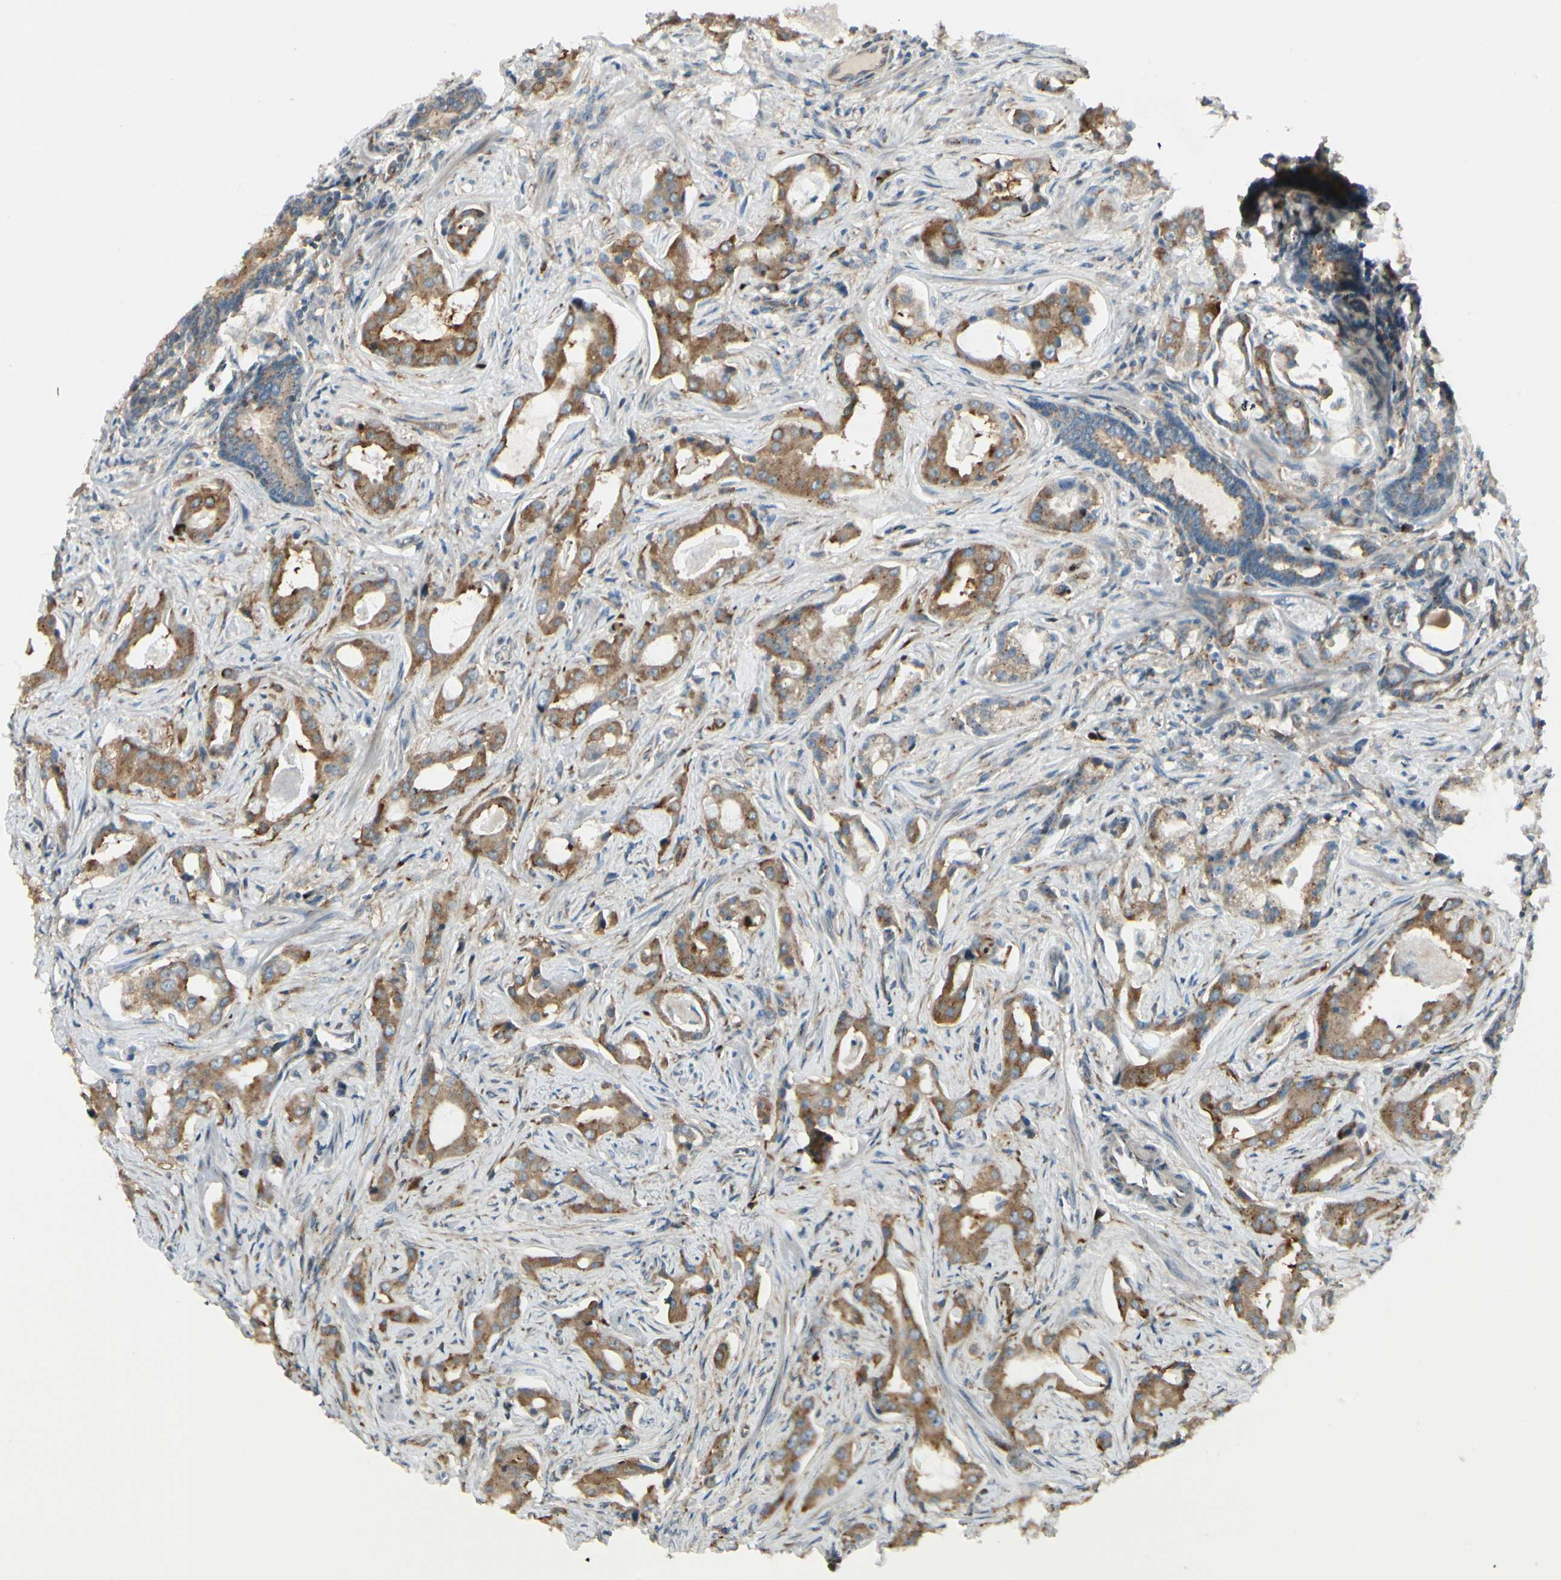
{"staining": {"intensity": "moderate", "quantity": ">75%", "location": "cytoplasmic/membranous"}, "tissue": "prostate cancer", "cell_type": "Tumor cells", "image_type": "cancer", "snomed": [{"axis": "morphology", "description": "Adenocarcinoma, Low grade"}, {"axis": "topography", "description": "Prostate"}], "caption": "Protein expression analysis of prostate cancer (adenocarcinoma (low-grade)) reveals moderate cytoplasmic/membranous positivity in about >75% of tumor cells.", "gene": "MANSC1", "patient": {"sex": "male", "age": 59}}